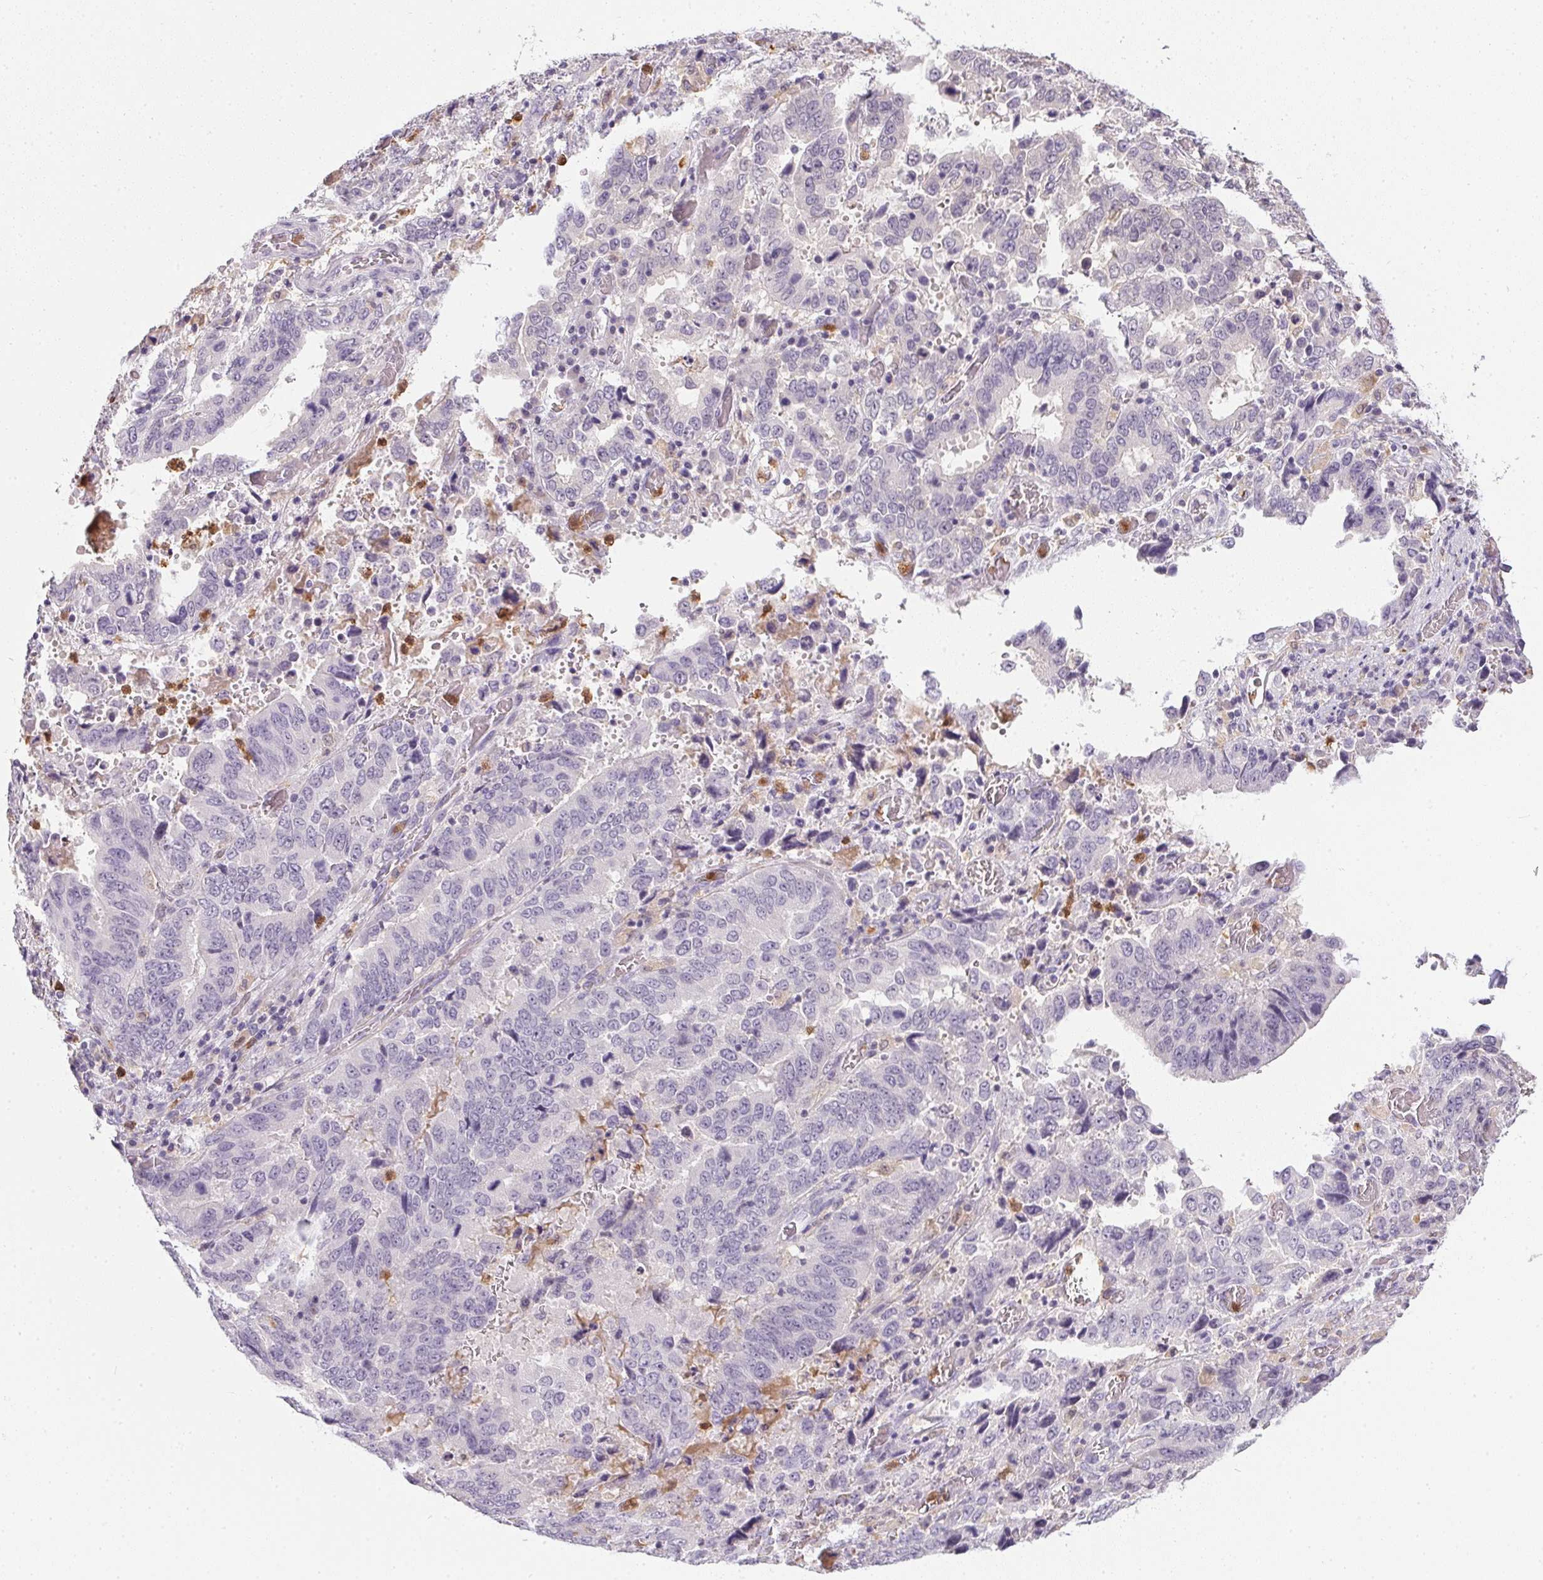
{"staining": {"intensity": "negative", "quantity": "none", "location": "none"}, "tissue": "stomach cancer", "cell_type": "Tumor cells", "image_type": "cancer", "snomed": [{"axis": "morphology", "description": "Adenocarcinoma, NOS"}, {"axis": "topography", "description": "Stomach, upper"}], "caption": "This is a image of immunohistochemistry (IHC) staining of adenocarcinoma (stomach), which shows no expression in tumor cells.", "gene": "DNAJC5G", "patient": {"sex": "male", "age": 74}}